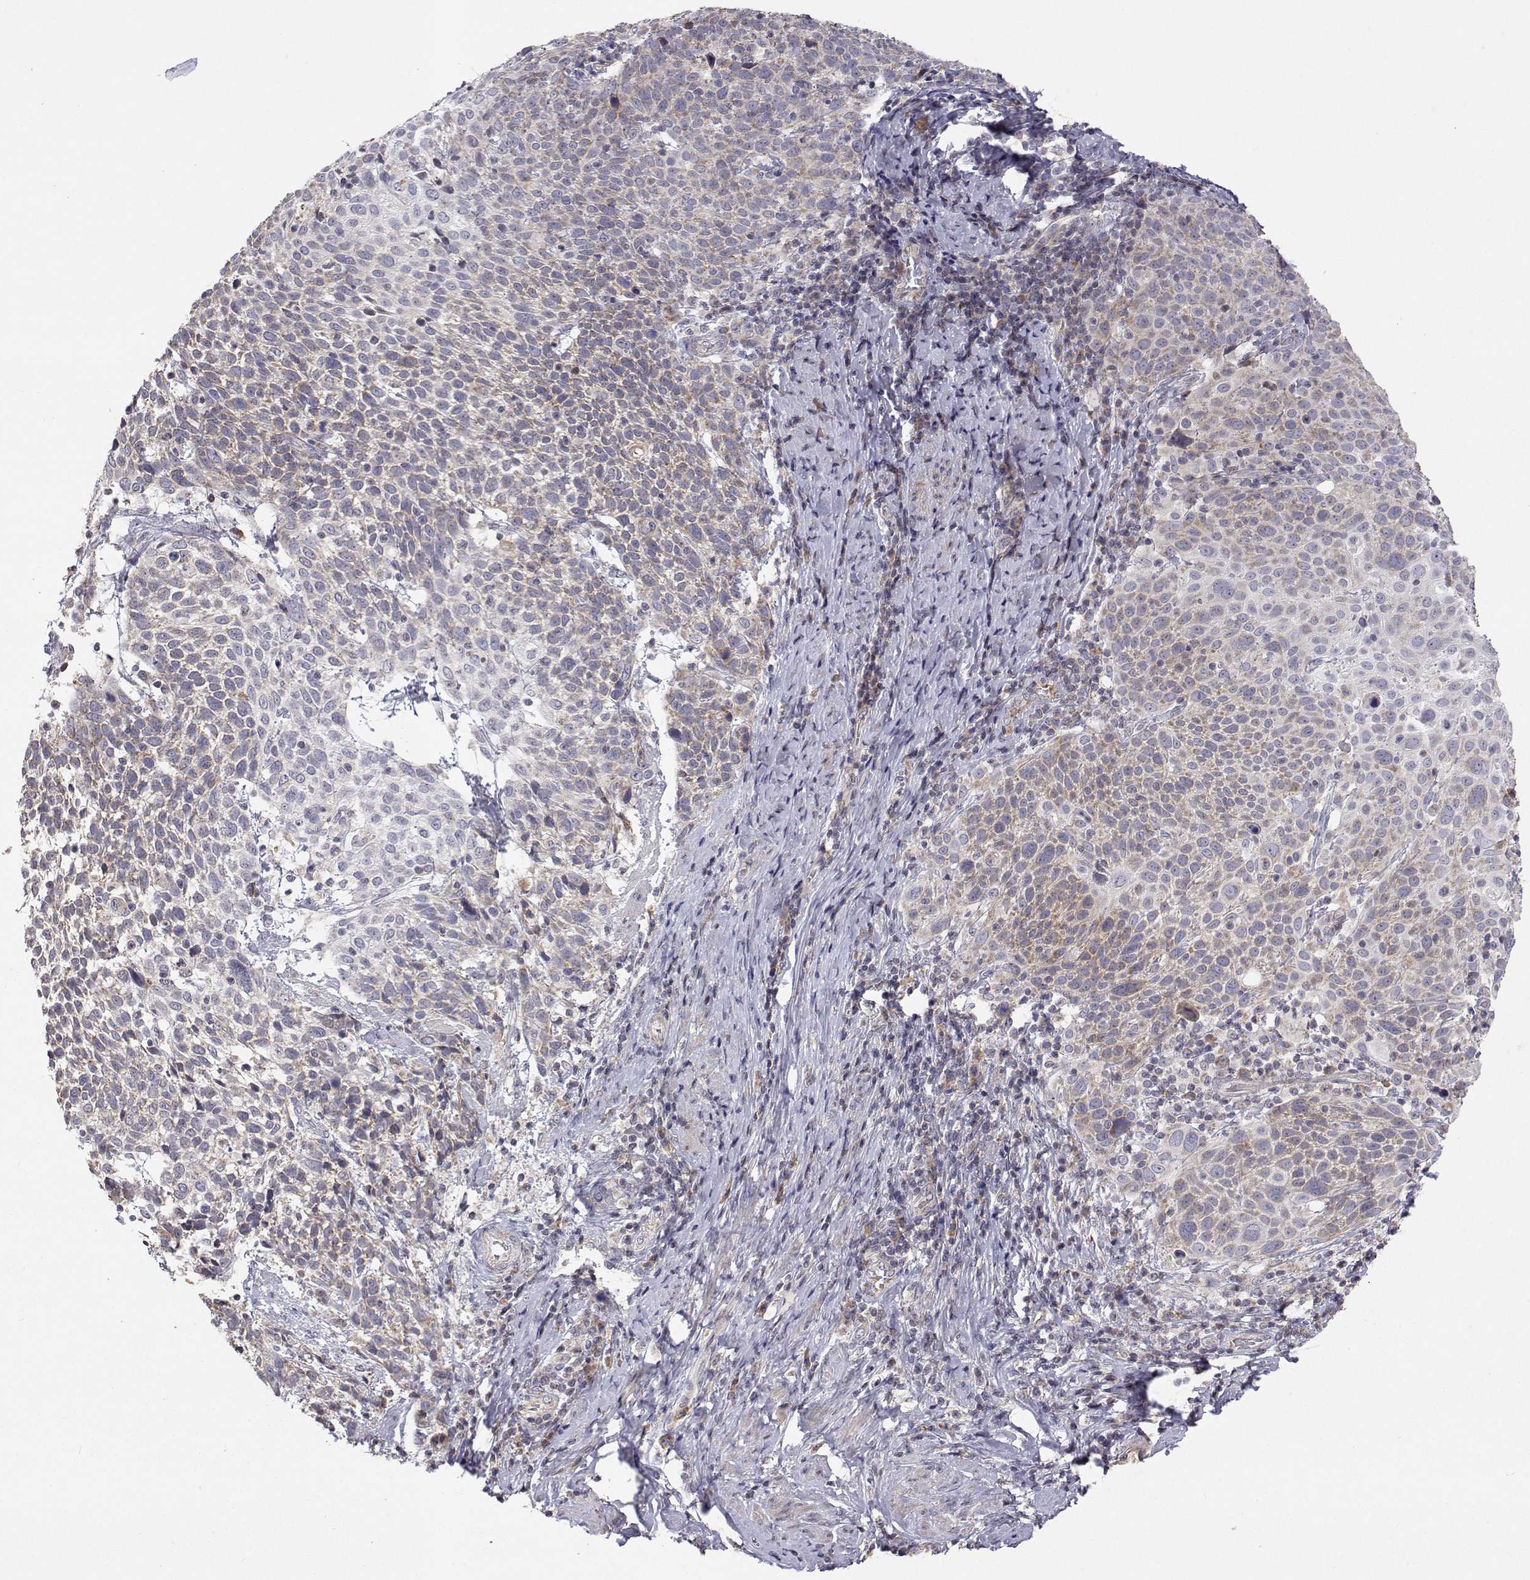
{"staining": {"intensity": "weak", "quantity": "25%-75%", "location": "cytoplasmic/membranous"}, "tissue": "cervical cancer", "cell_type": "Tumor cells", "image_type": "cancer", "snomed": [{"axis": "morphology", "description": "Squamous cell carcinoma, NOS"}, {"axis": "topography", "description": "Cervix"}], "caption": "Tumor cells exhibit weak cytoplasmic/membranous staining in about 25%-75% of cells in cervical squamous cell carcinoma.", "gene": "MRPL3", "patient": {"sex": "female", "age": 61}}